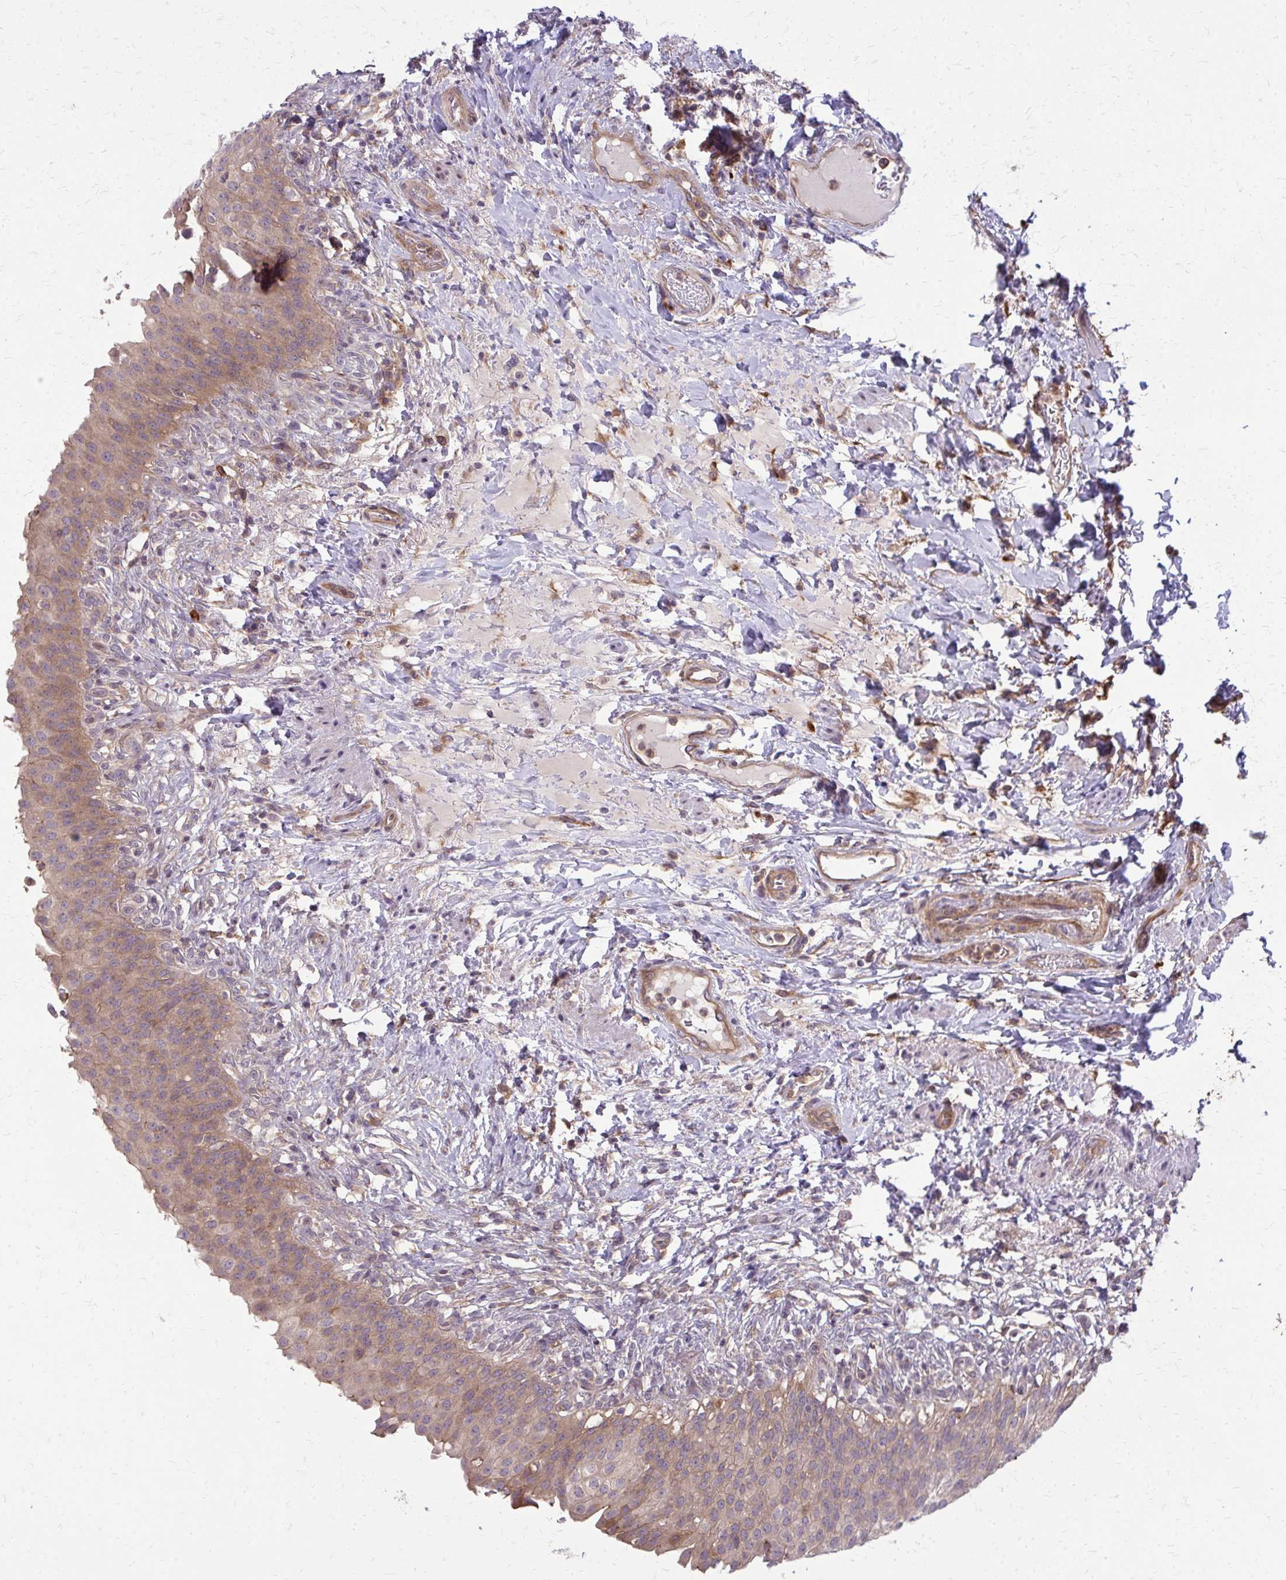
{"staining": {"intensity": "moderate", "quantity": ">75%", "location": "cytoplasmic/membranous"}, "tissue": "urinary bladder", "cell_type": "Urothelial cells", "image_type": "normal", "snomed": [{"axis": "morphology", "description": "Normal tissue, NOS"}, {"axis": "topography", "description": "Urinary bladder"}, {"axis": "topography", "description": "Peripheral nerve tissue"}], "caption": "Immunohistochemical staining of unremarkable urinary bladder reveals medium levels of moderate cytoplasmic/membranous expression in about >75% of urothelial cells.", "gene": "OXNAD1", "patient": {"sex": "female", "age": 60}}